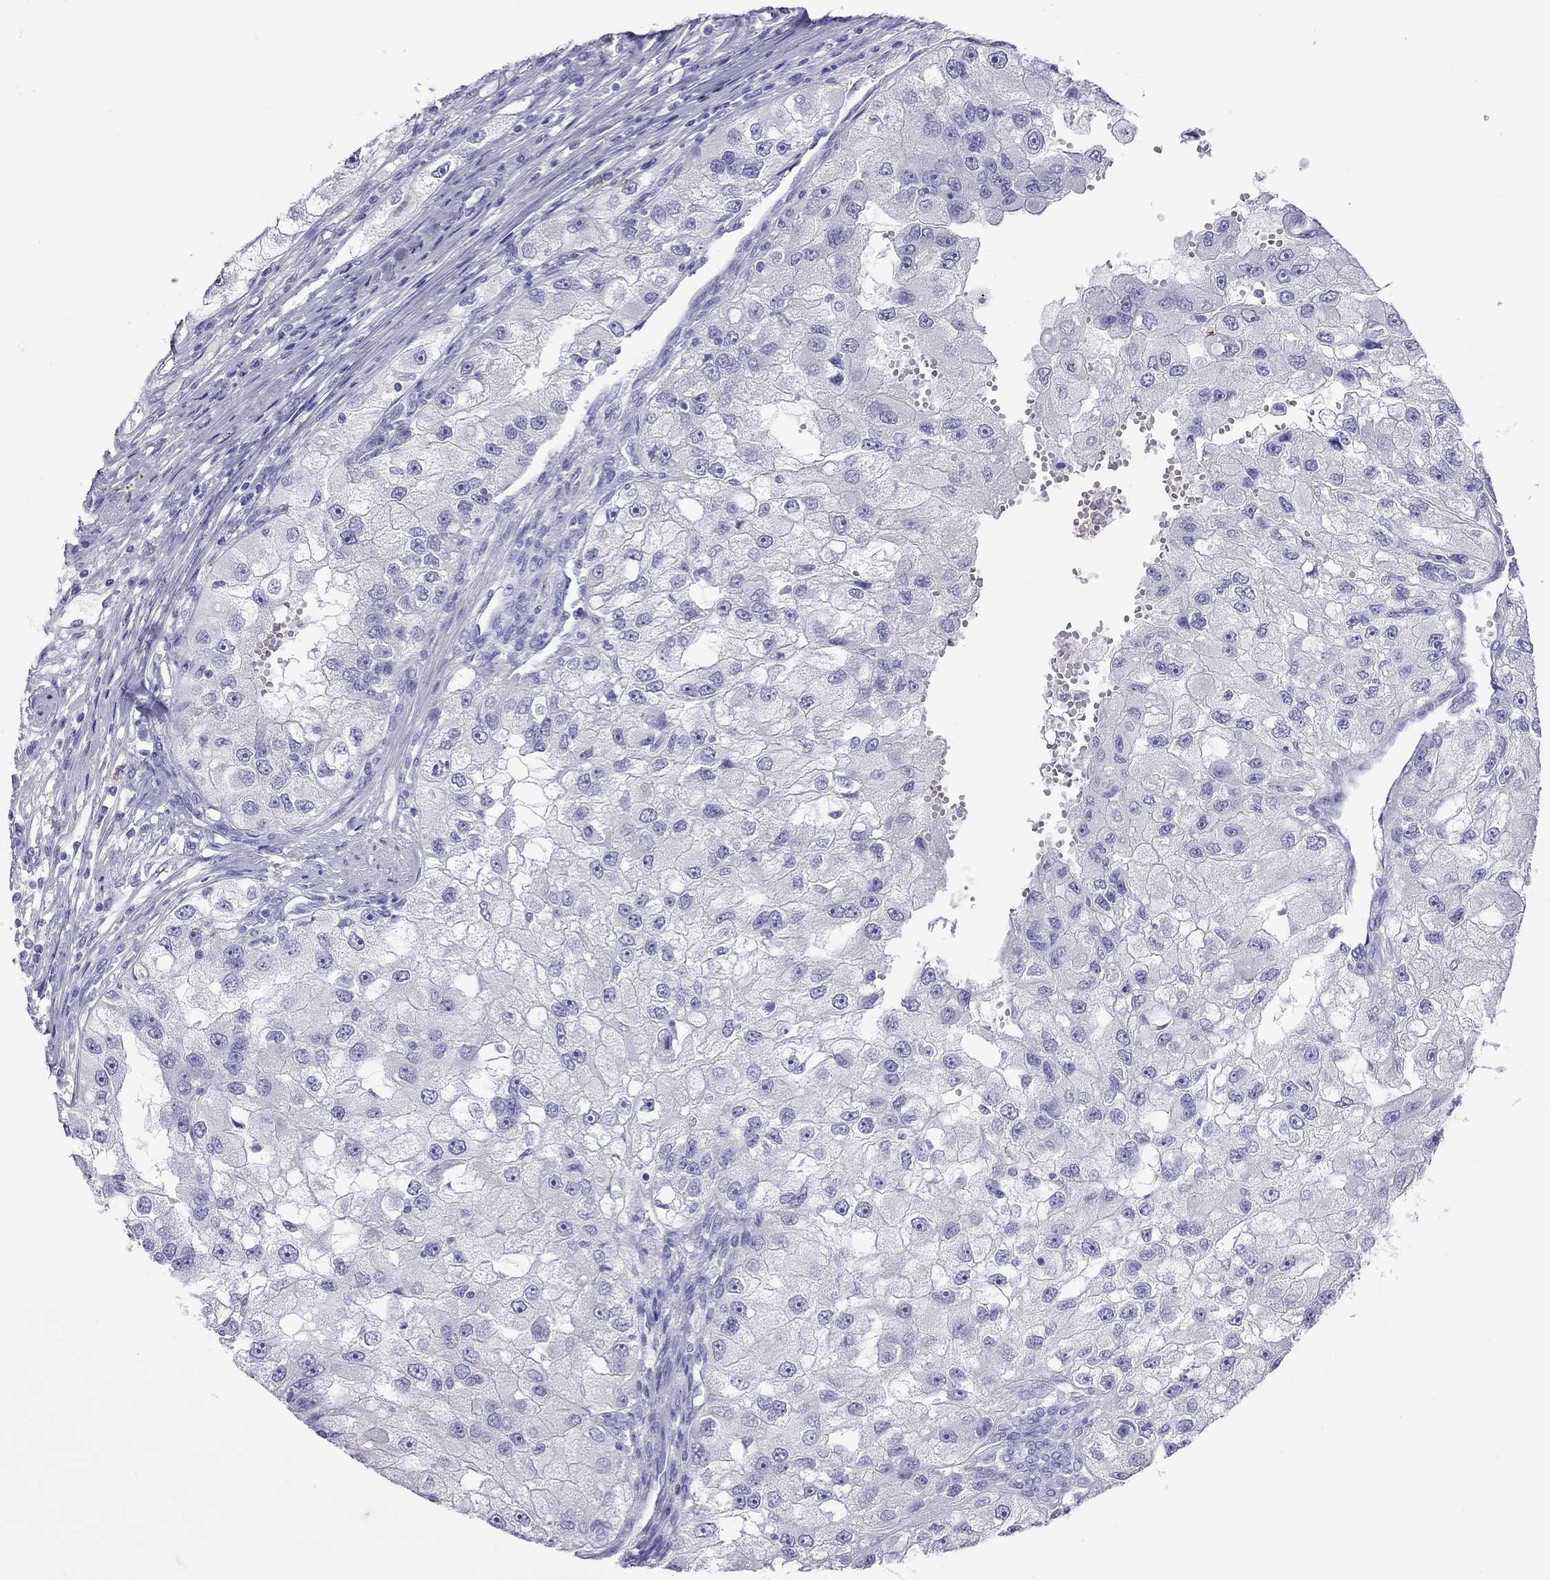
{"staining": {"intensity": "negative", "quantity": "none", "location": "none"}, "tissue": "renal cancer", "cell_type": "Tumor cells", "image_type": "cancer", "snomed": [{"axis": "morphology", "description": "Adenocarcinoma, NOS"}, {"axis": "topography", "description": "Kidney"}], "caption": "This is an IHC photomicrograph of human renal cancer. There is no positivity in tumor cells.", "gene": "SLAMF1", "patient": {"sex": "male", "age": 63}}